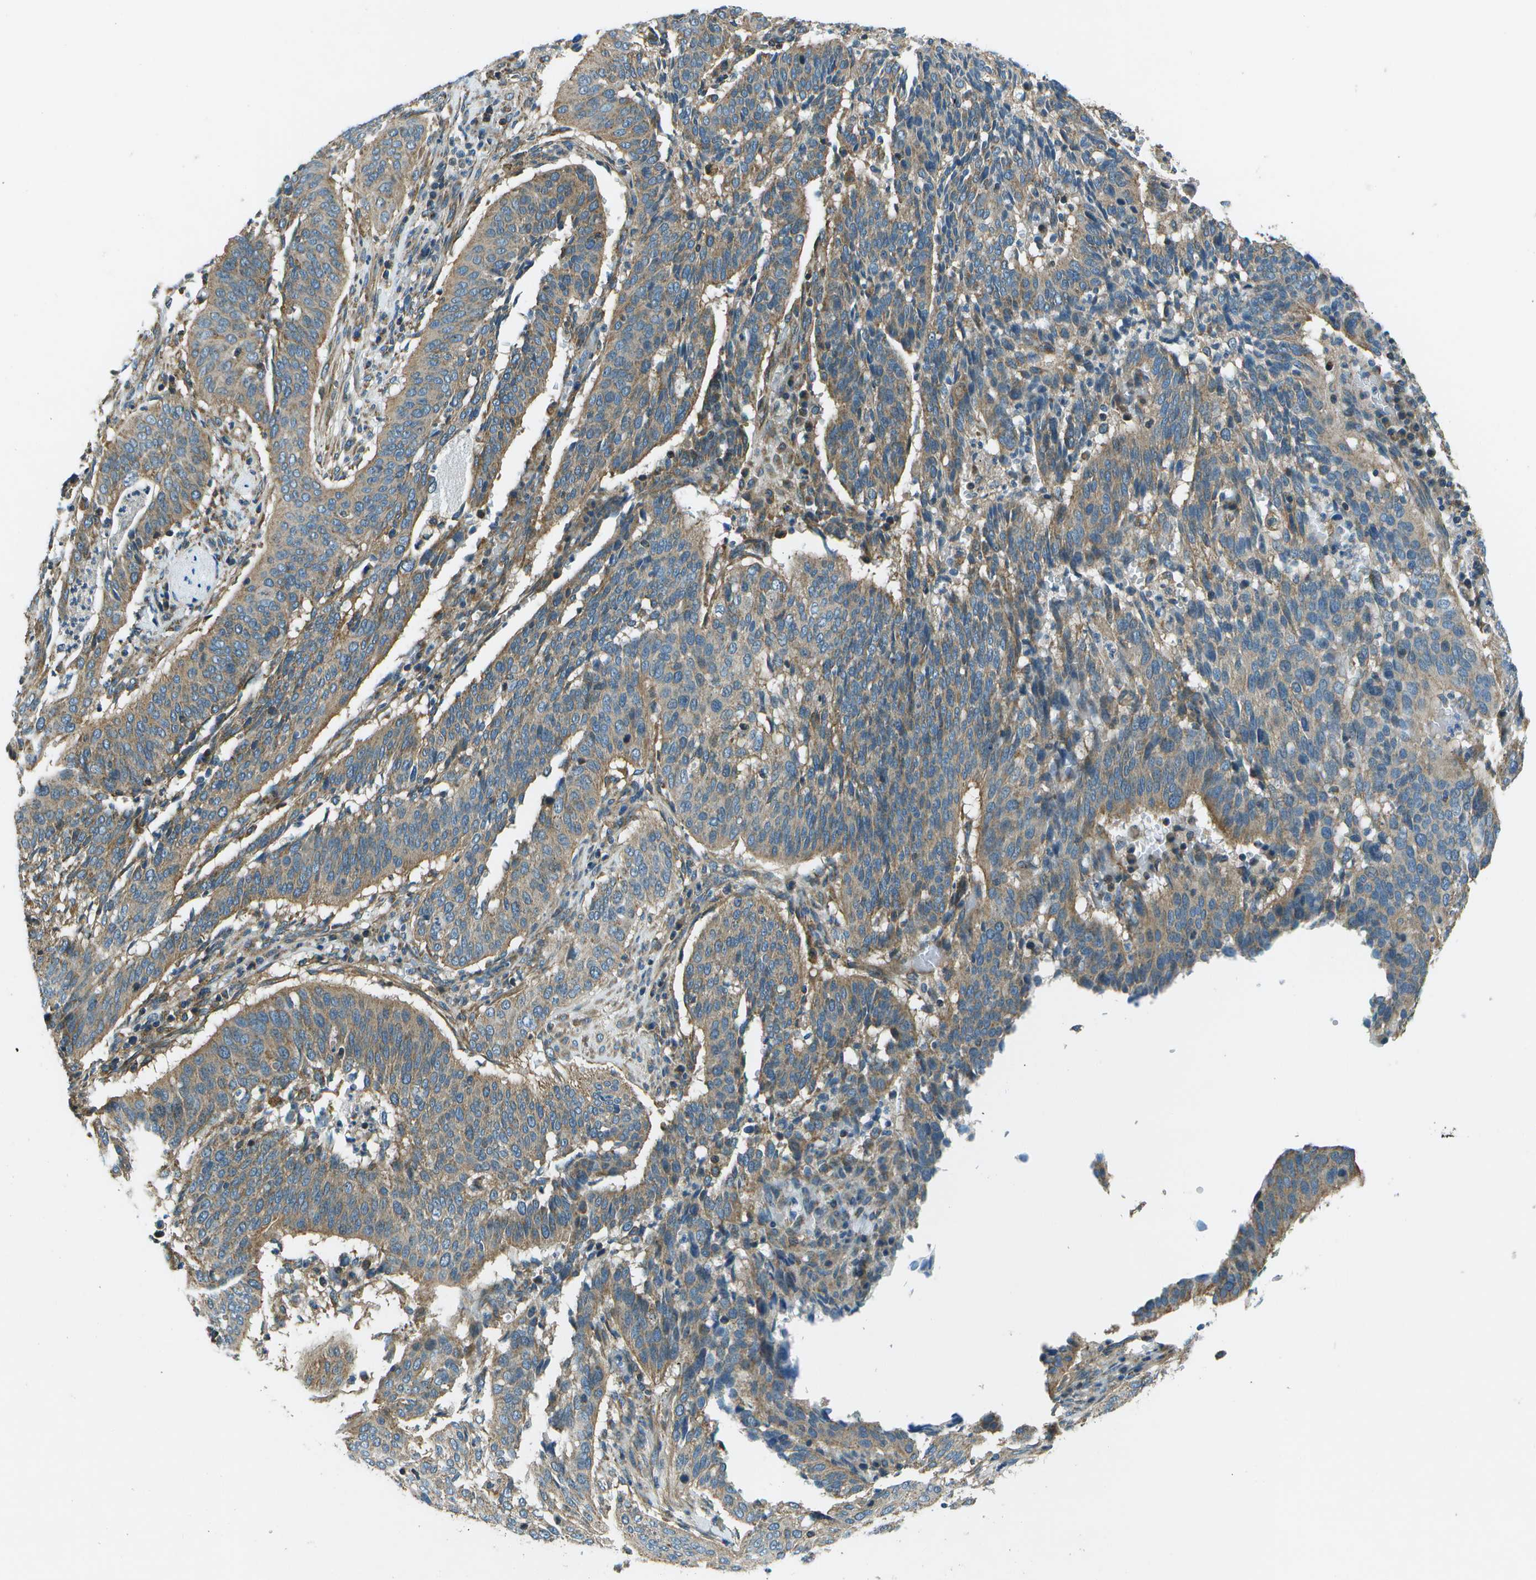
{"staining": {"intensity": "moderate", "quantity": ">75%", "location": "cytoplasmic/membranous"}, "tissue": "cervical cancer", "cell_type": "Tumor cells", "image_type": "cancer", "snomed": [{"axis": "morphology", "description": "Normal tissue, NOS"}, {"axis": "morphology", "description": "Squamous cell carcinoma, NOS"}, {"axis": "topography", "description": "Cervix"}], "caption": "Immunohistochemical staining of cervical squamous cell carcinoma demonstrates moderate cytoplasmic/membranous protein expression in approximately >75% of tumor cells.", "gene": "TMEM51", "patient": {"sex": "female", "age": 39}}